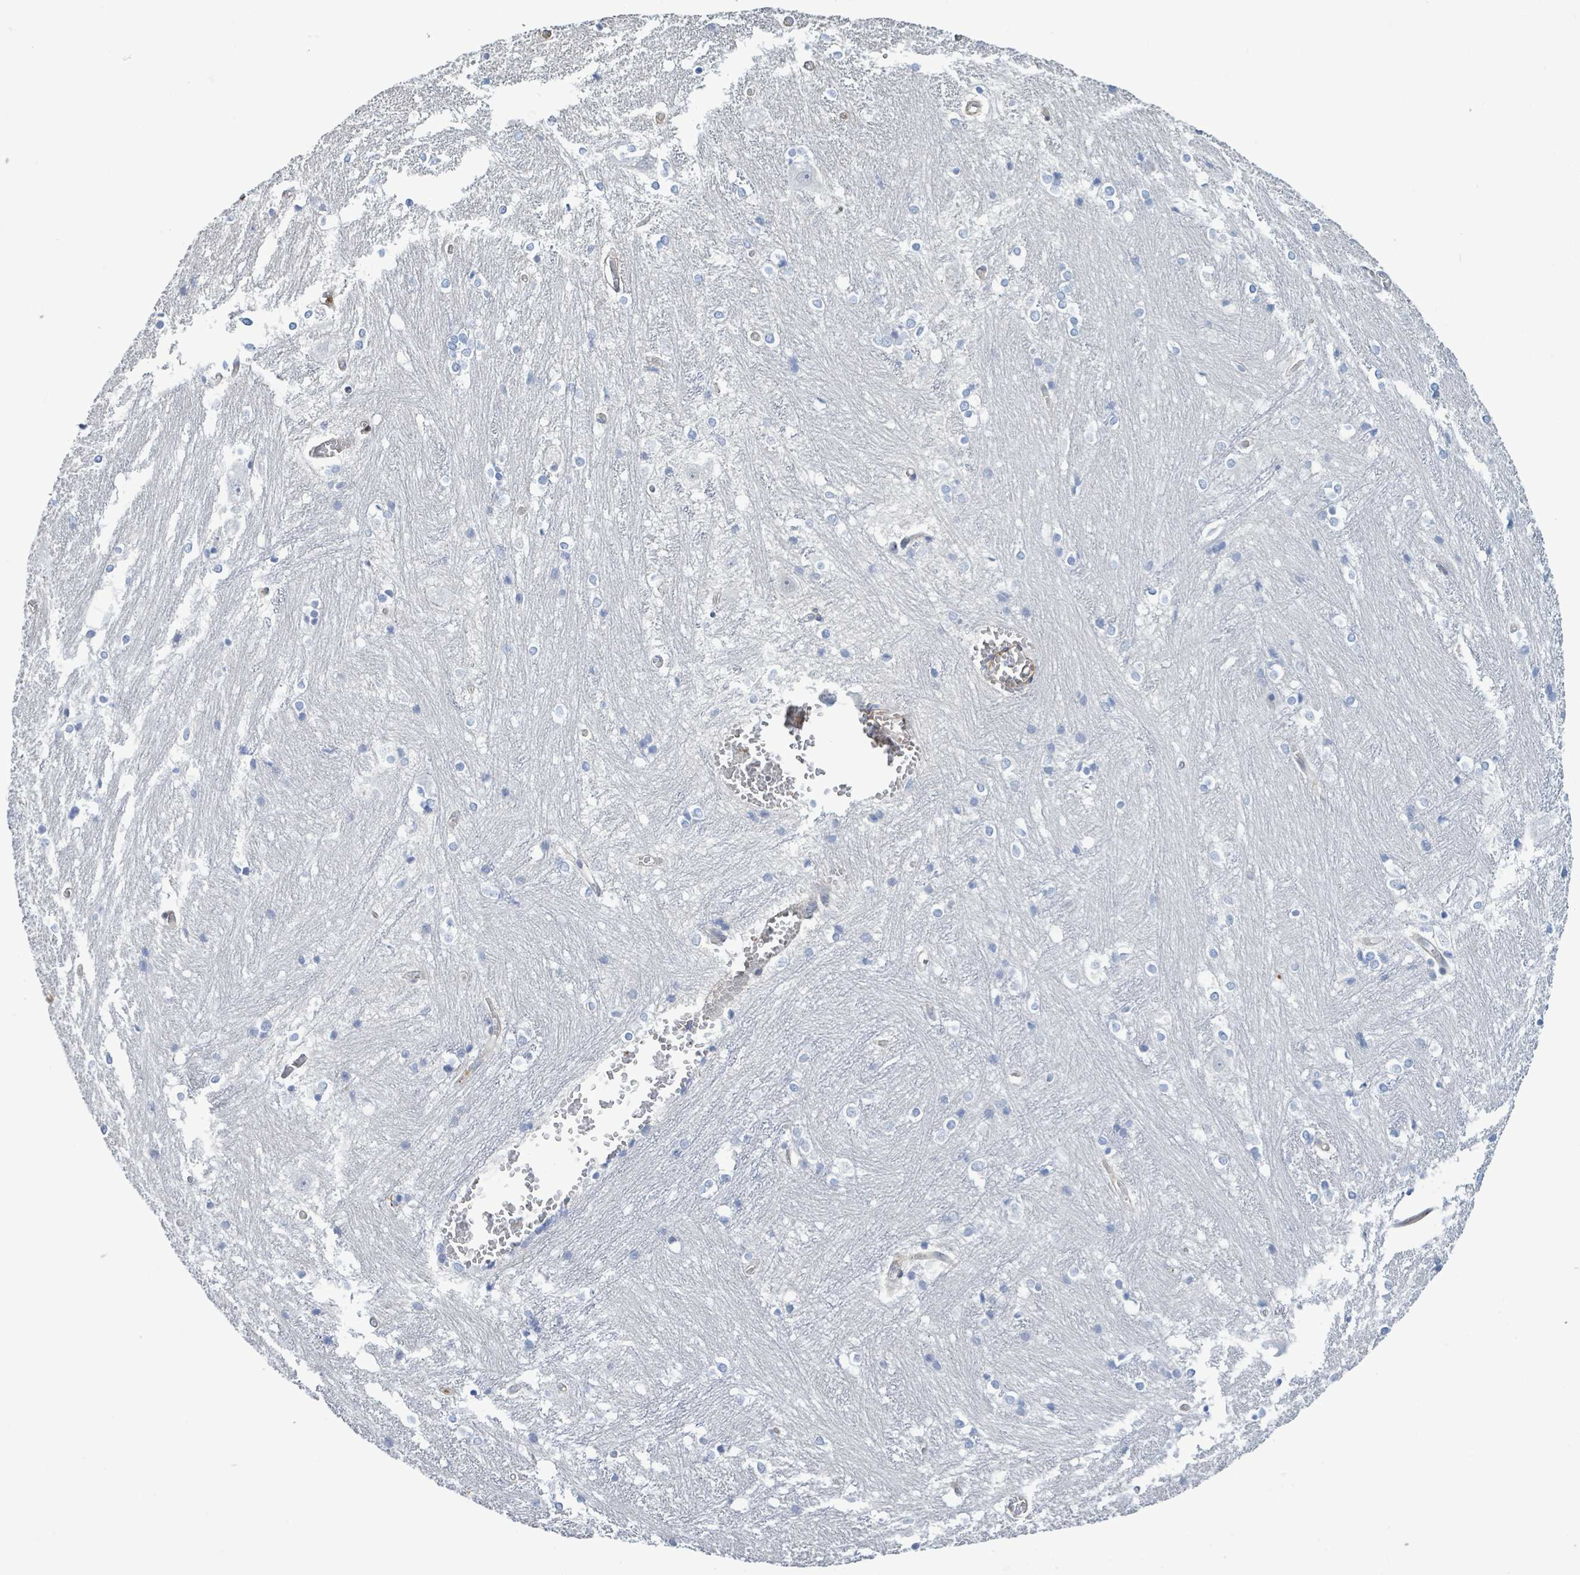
{"staining": {"intensity": "negative", "quantity": "none", "location": "none"}, "tissue": "caudate", "cell_type": "Glial cells", "image_type": "normal", "snomed": [{"axis": "morphology", "description": "Normal tissue, NOS"}, {"axis": "topography", "description": "Lateral ventricle wall"}], "caption": "Immunohistochemical staining of normal human caudate demonstrates no significant positivity in glial cells.", "gene": "DMRTC1B", "patient": {"sex": "male", "age": 37}}